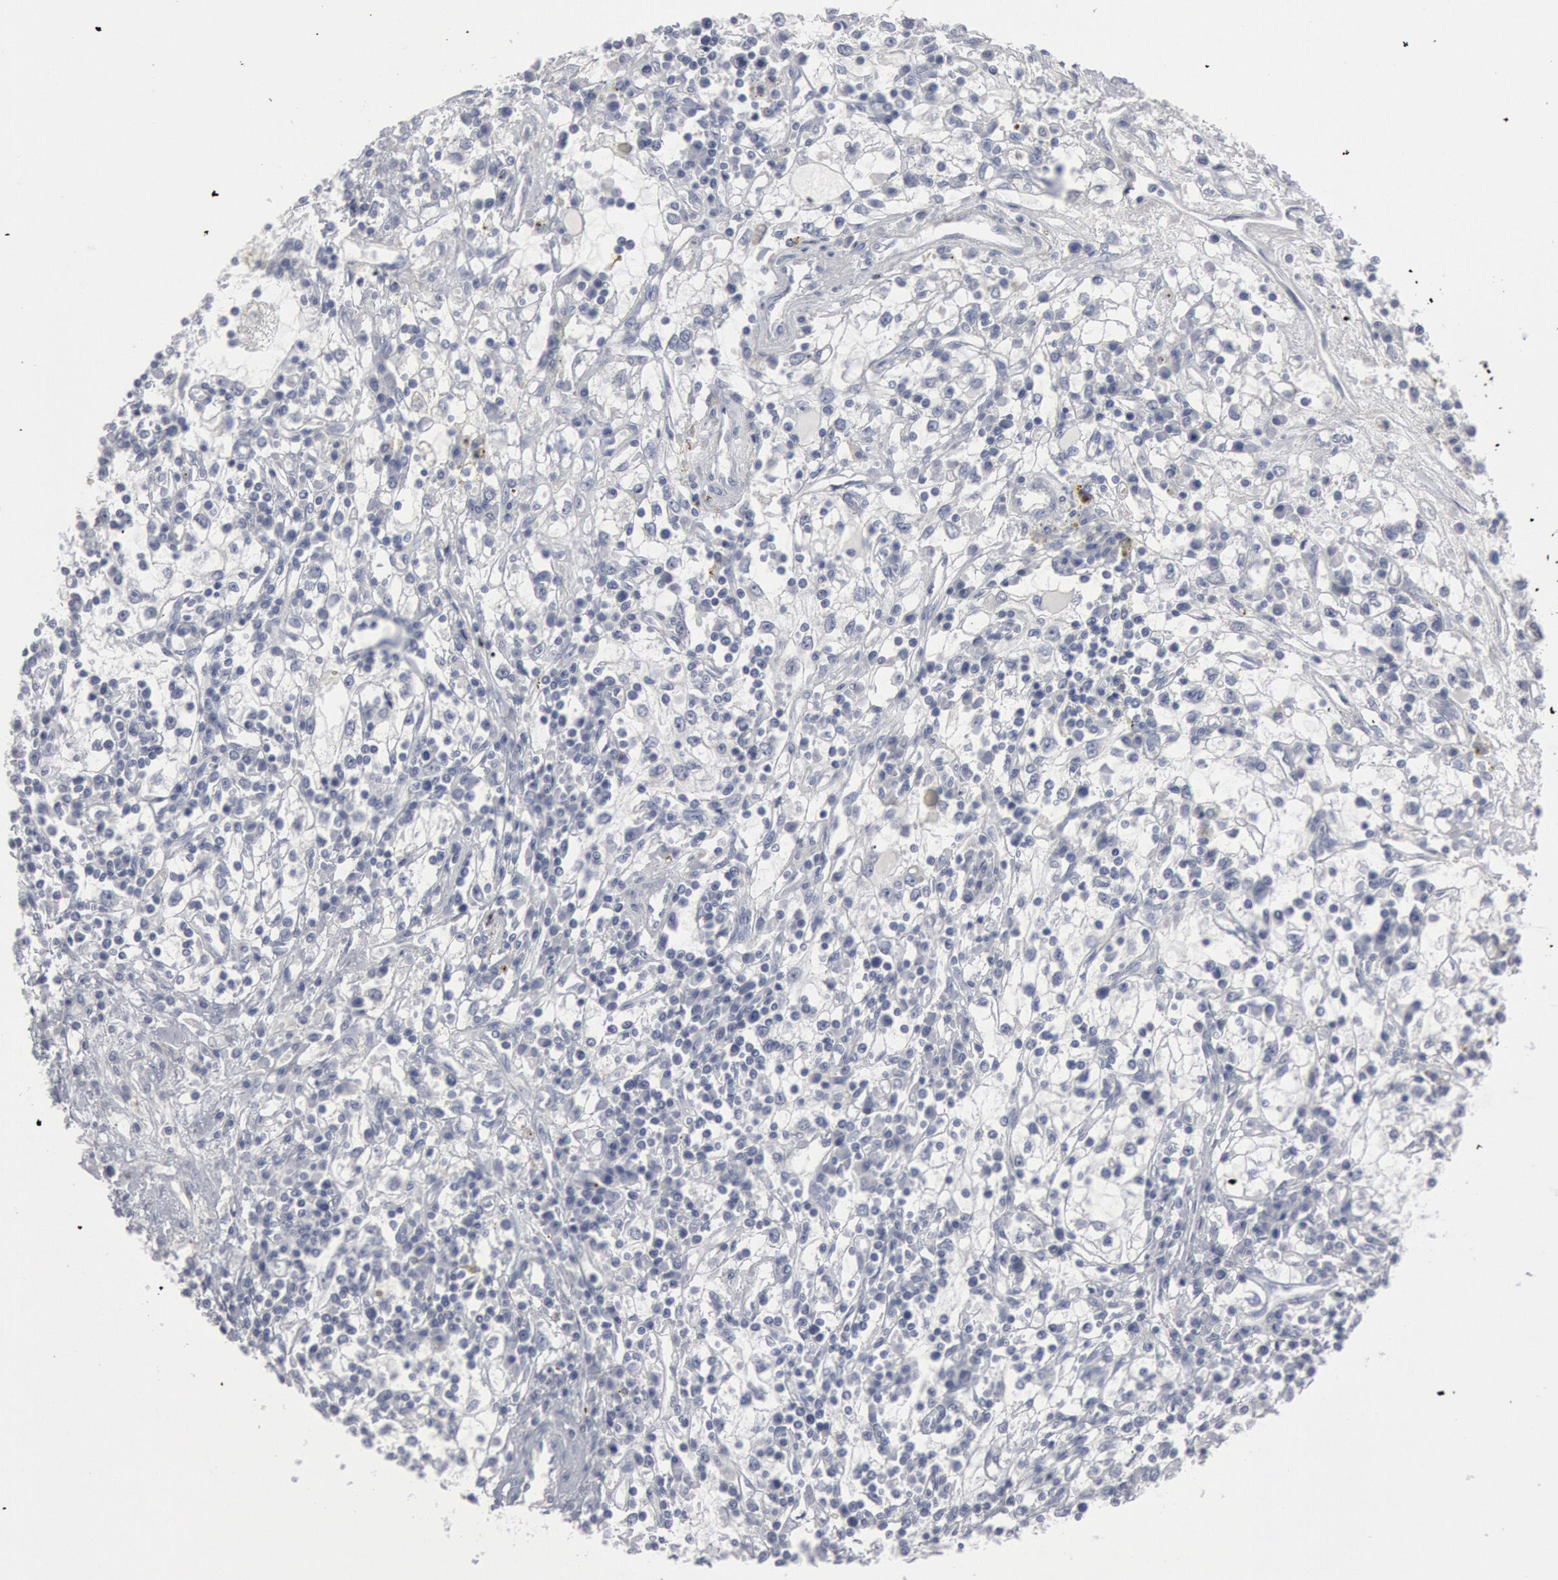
{"staining": {"intensity": "negative", "quantity": "none", "location": "none"}, "tissue": "renal cancer", "cell_type": "Tumor cells", "image_type": "cancer", "snomed": [{"axis": "morphology", "description": "Adenocarcinoma, NOS"}, {"axis": "topography", "description": "Kidney"}], "caption": "Immunohistochemistry (IHC) of human adenocarcinoma (renal) displays no expression in tumor cells. The staining was performed using DAB (3,3'-diaminobenzidine) to visualize the protein expression in brown, while the nuclei were stained in blue with hematoxylin (Magnification: 20x).", "gene": "DMC1", "patient": {"sex": "male", "age": 82}}